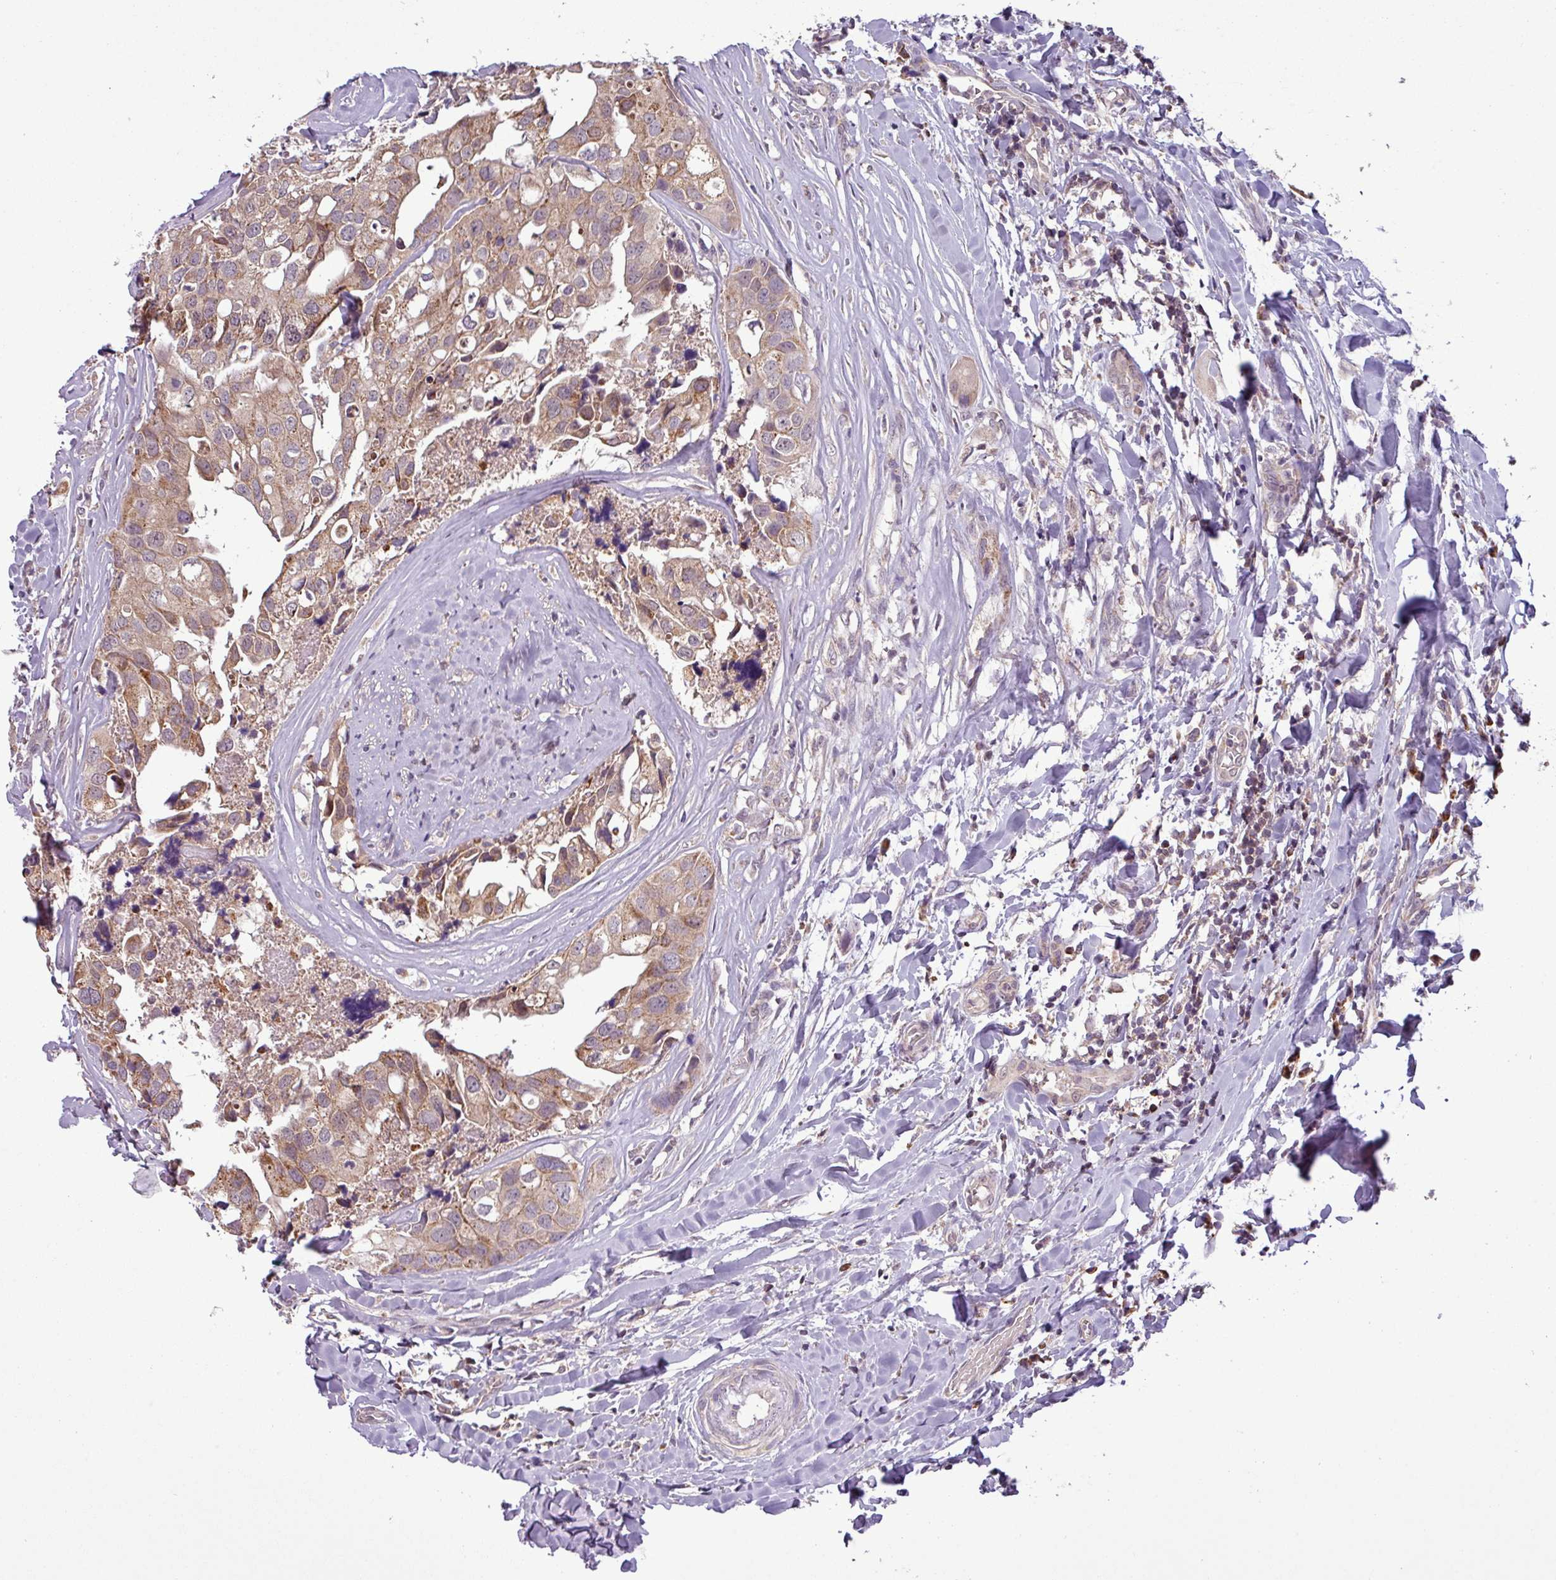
{"staining": {"intensity": "moderate", "quantity": ">75%", "location": "cytoplasmic/membranous"}, "tissue": "head and neck cancer", "cell_type": "Tumor cells", "image_type": "cancer", "snomed": [{"axis": "morphology", "description": "Adenocarcinoma, NOS"}, {"axis": "morphology", "description": "Adenocarcinoma, metastatic, NOS"}, {"axis": "topography", "description": "Head-Neck"}], "caption": "Head and neck cancer stained for a protein reveals moderate cytoplasmic/membranous positivity in tumor cells.", "gene": "MCTP2", "patient": {"sex": "male", "age": 75}}